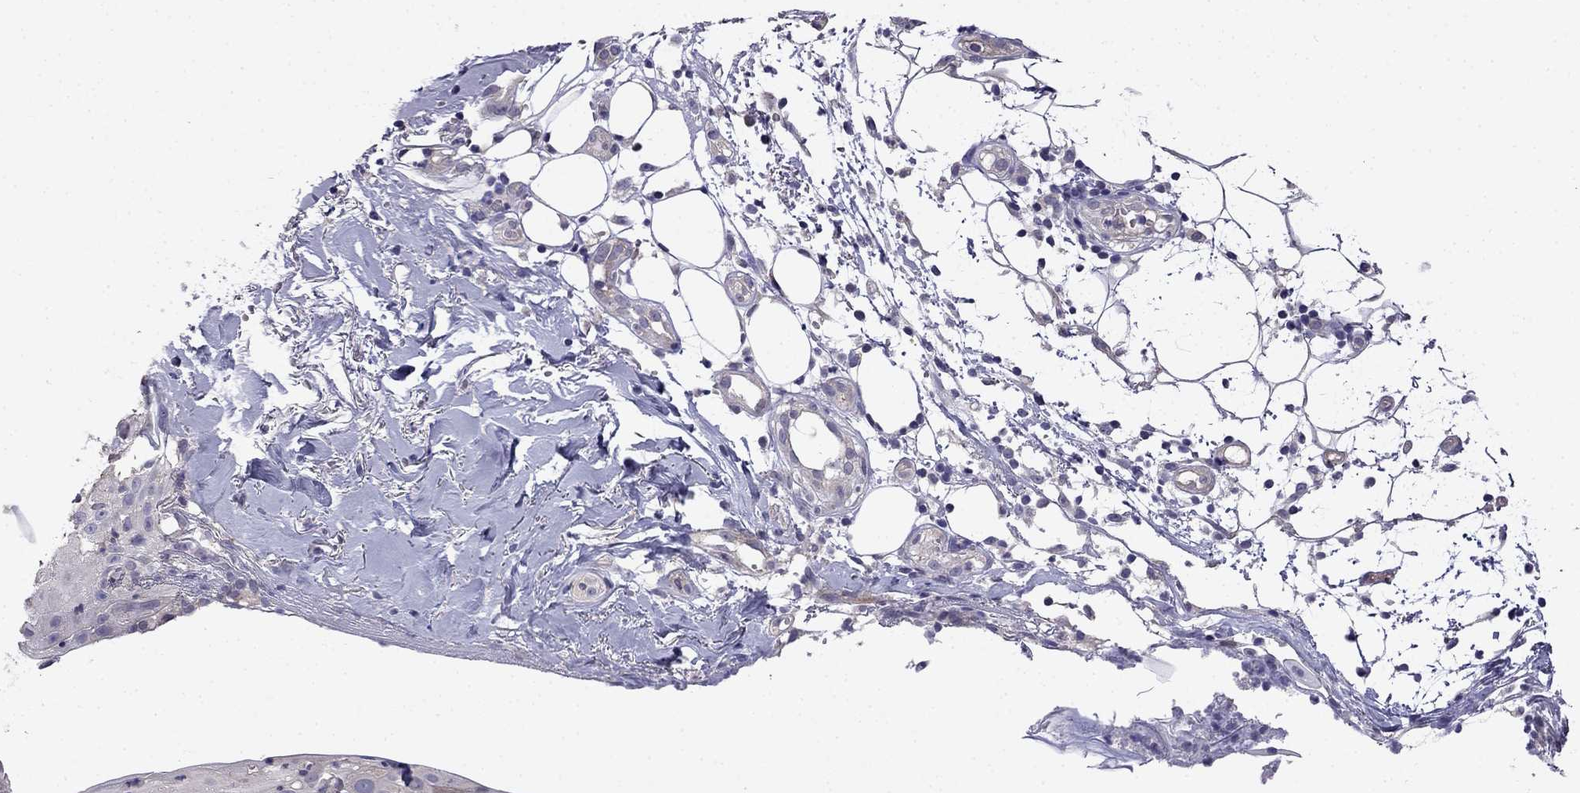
{"staining": {"intensity": "negative", "quantity": "none", "location": "none"}, "tissue": "skin cancer", "cell_type": "Tumor cells", "image_type": "cancer", "snomed": [{"axis": "morphology", "description": "Squamous cell carcinoma, NOS"}, {"axis": "topography", "description": "Skin"}], "caption": "An immunohistochemistry (IHC) micrograph of squamous cell carcinoma (skin) is shown. There is no staining in tumor cells of squamous cell carcinoma (skin). (DAB IHC with hematoxylin counter stain).", "gene": "SCNN1D", "patient": {"sex": "male", "age": 71}}